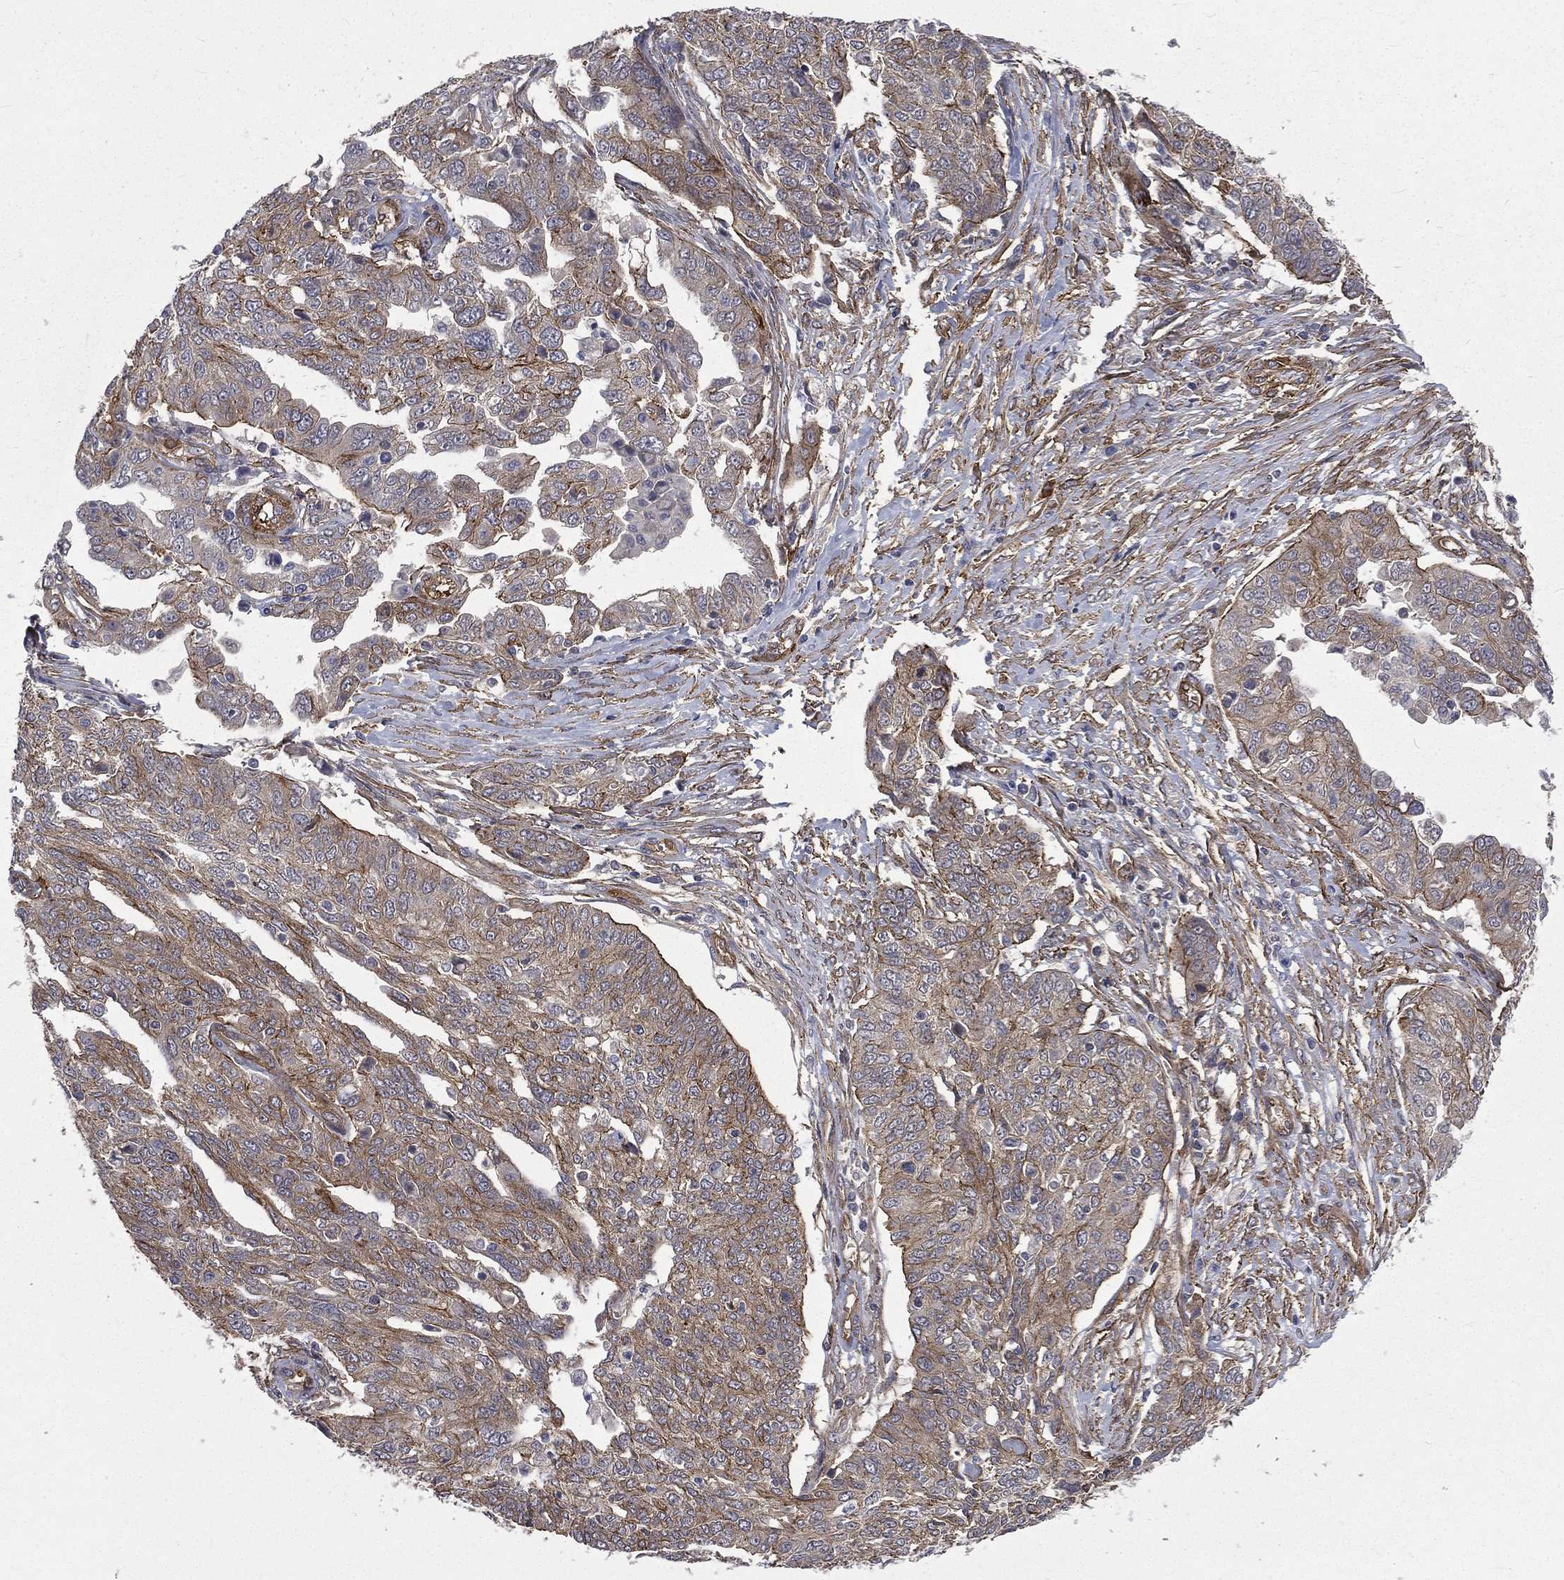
{"staining": {"intensity": "moderate", "quantity": "<25%", "location": "cytoplasmic/membranous"}, "tissue": "ovarian cancer", "cell_type": "Tumor cells", "image_type": "cancer", "snomed": [{"axis": "morphology", "description": "Cystadenocarcinoma, serous, NOS"}, {"axis": "topography", "description": "Ovary"}], "caption": "An IHC image of neoplastic tissue is shown. Protein staining in brown labels moderate cytoplasmic/membranous positivity in serous cystadenocarcinoma (ovarian) within tumor cells.", "gene": "PPFIBP1", "patient": {"sex": "female", "age": 67}}